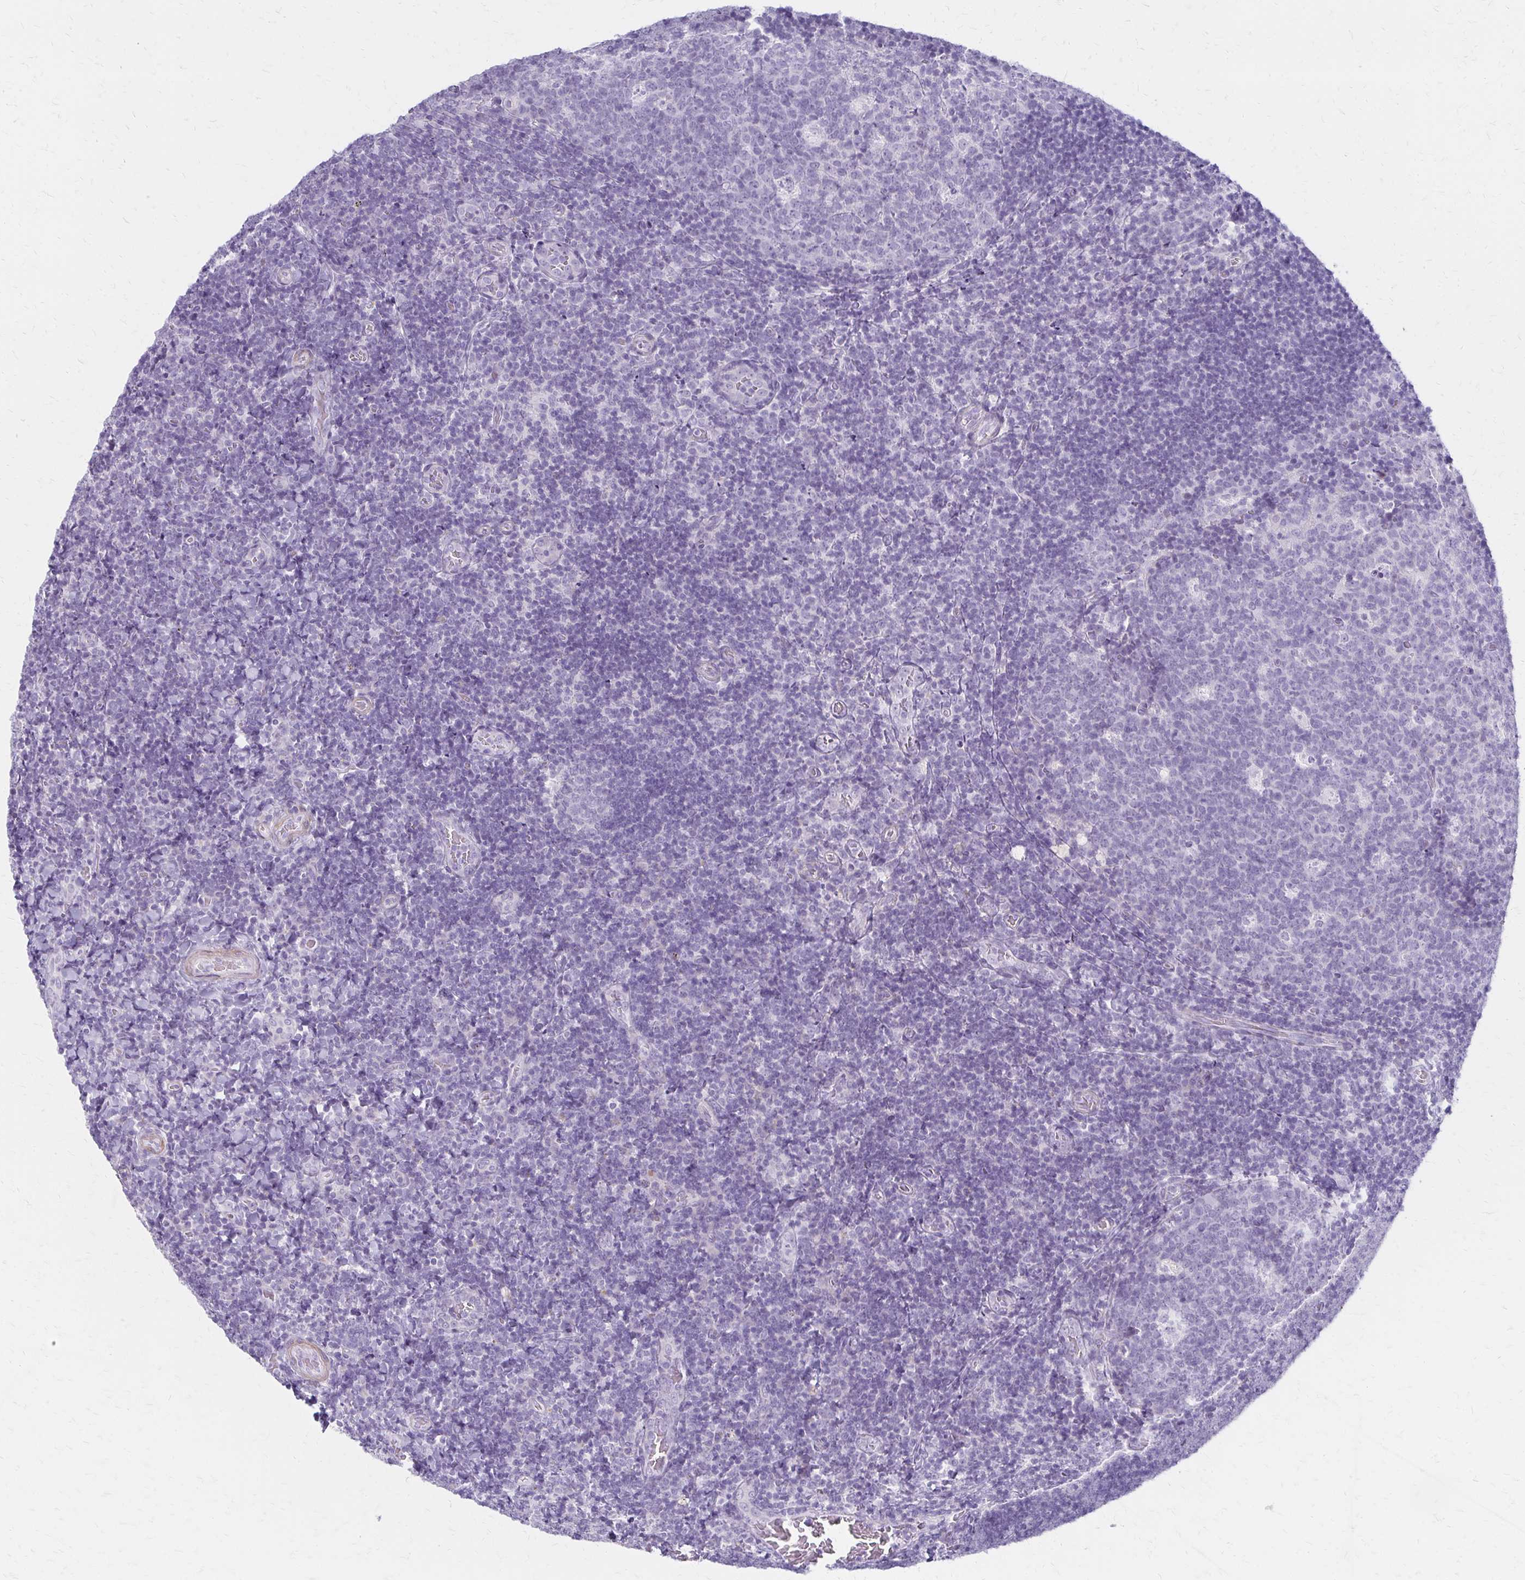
{"staining": {"intensity": "negative", "quantity": "none", "location": "none"}, "tissue": "tonsil", "cell_type": "Germinal center cells", "image_type": "normal", "snomed": [{"axis": "morphology", "description": "Normal tissue, NOS"}, {"axis": "topography", "description": "Tonsil"}], "caption": "An immunohistochemistry histopathology image of unremarkable tonsil is shown. There is no staining in germinal center cells of tonsil.", "gene": "IVL", "patient": {"sex": "male", "age": 17}}